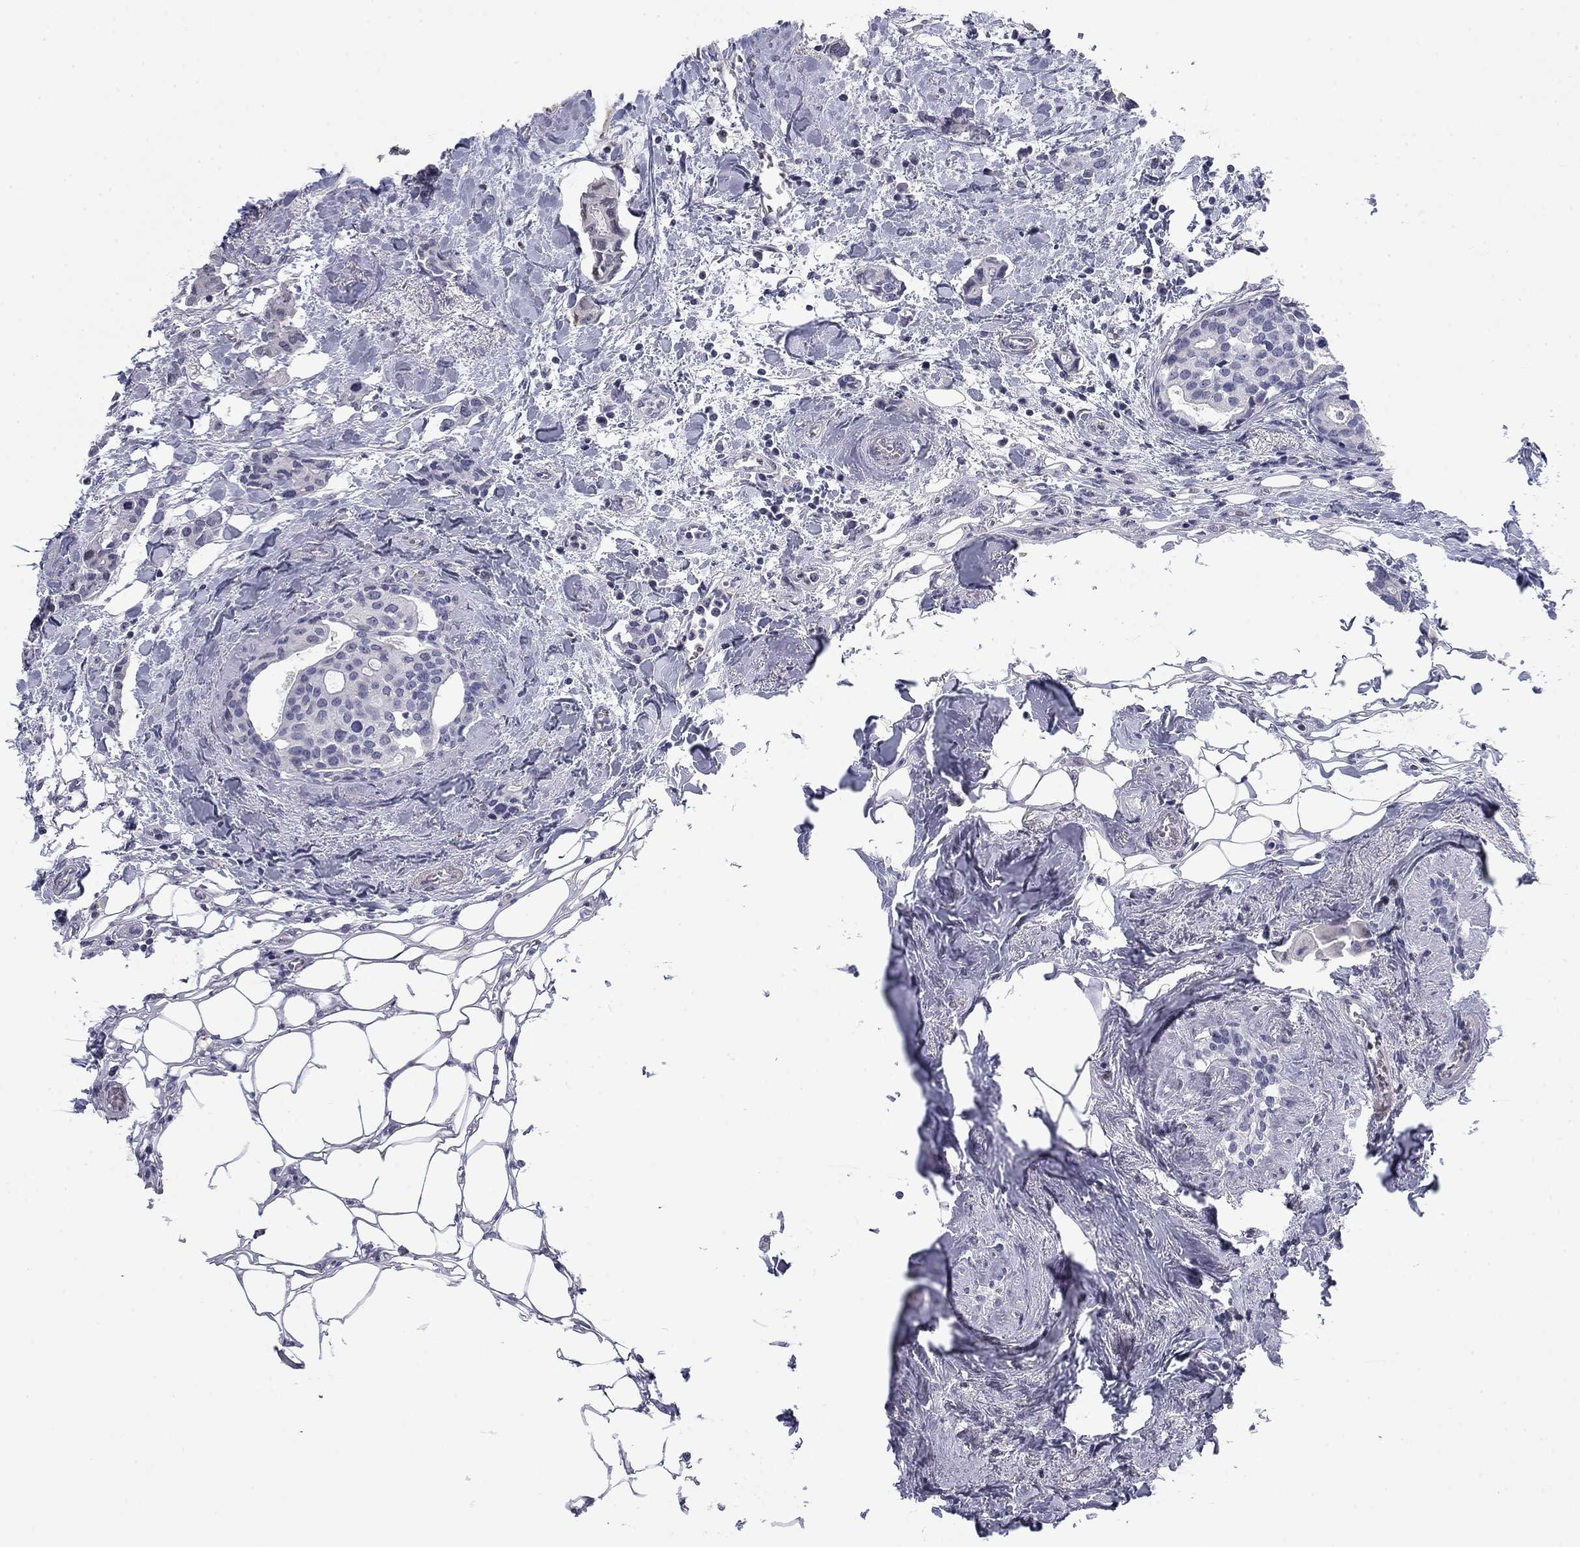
{"staining": {"intensity": "negative", "quantity": "none", "location": "none"}, "tissue": "breast cancer", "cell_type": "Tumor cells", "image_type": "cancer", "snomed": [{"axis": "morphology", "description": "Duct carcinoma"}, {"axis": "topography", "description": "Breast"}], "caption": "Tumor cells show no significant protein positivity in breast cancer.", "gene": "PRPH", "patient": {"sex": "female", "age": 83}}